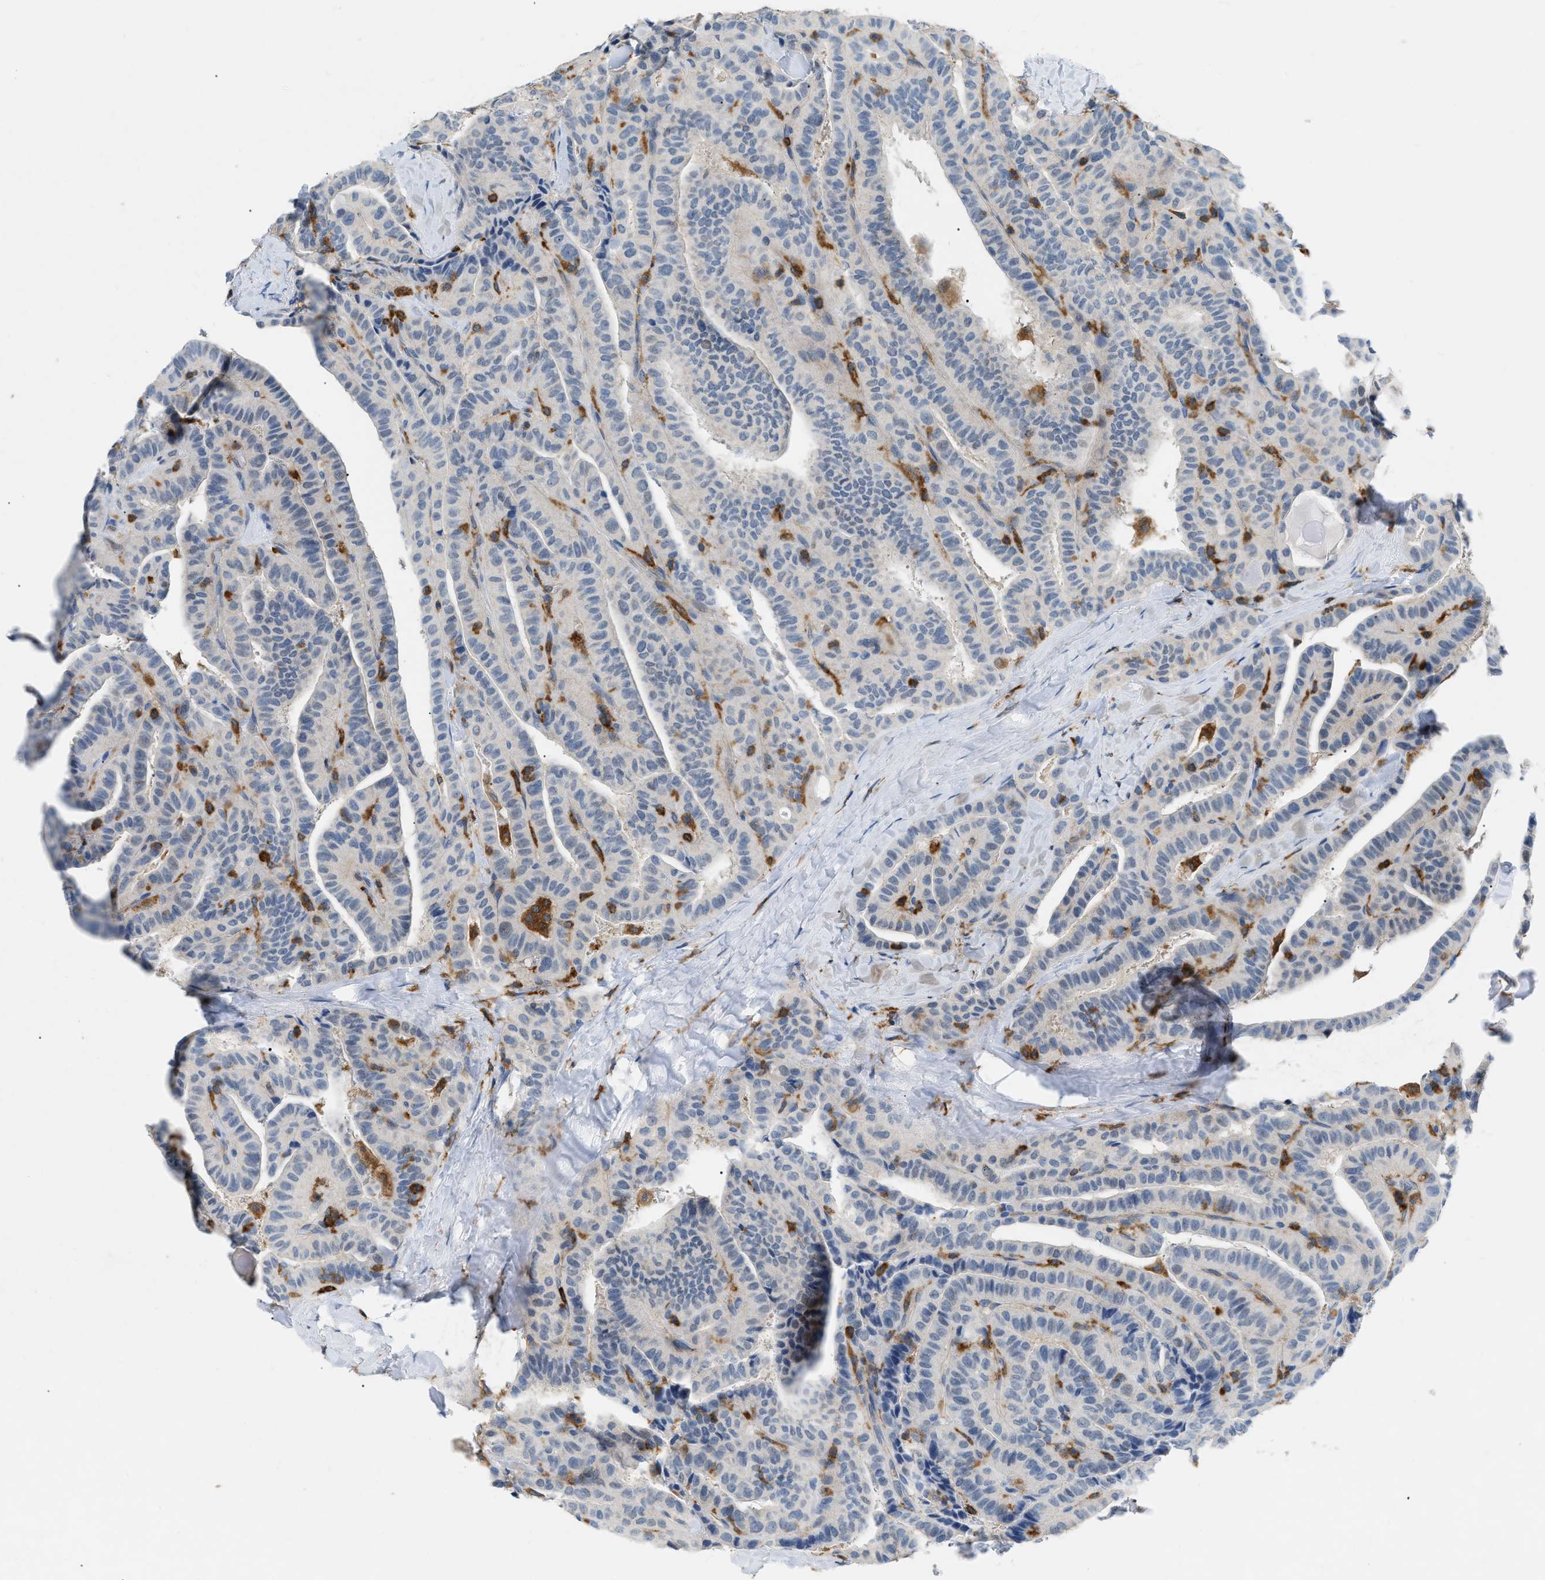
{"staining": {"intensity": "negative", "quantity": "none", "location": "none"}, "tissue": "thyroid cancer", "cell_type": "Tumor cells", "image_type": "cancer", "snomed": [{"axis": "morphology", "description": "Papillary adenocarcinoma, NOS"}, {"axis": "topography", "description": "Thyroid gland"}], "caption": "Tumor cells show no significant protein expression in papillary adenocarcinoma (thyroid).", "gene": "INPP5D", "patient": {"sex": "male", "age": 77}}